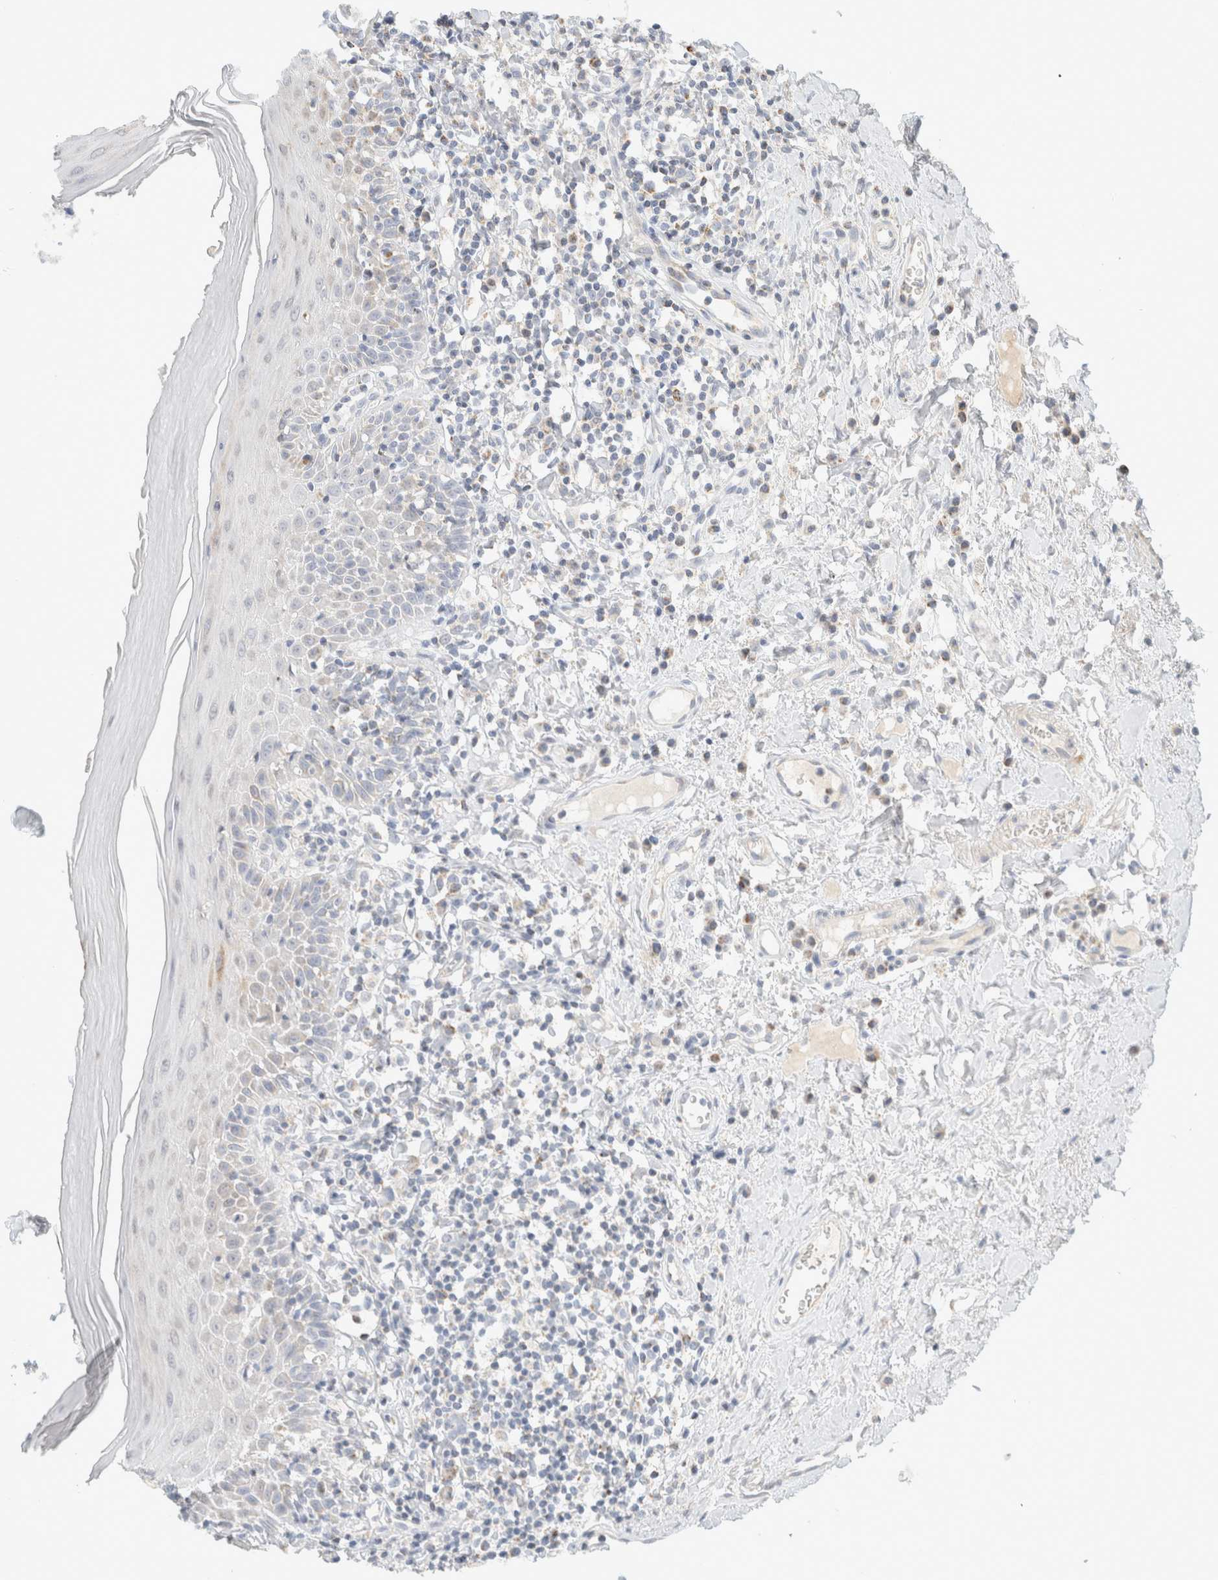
{"staining": {"intensity": "negative", "quantity": "none", "location": "none"}, "tissue": "oral mucosa", "cell_type": "Squamous epithelial cells", "image_type": "normal", "snomed": [{"axis": "morphology", "description": "Normal tissue, NOS"}, {"axis": "topography", "description": "Oral tissue"}], "caption": "This micrograph is of unremarkable oral mucosa stained with immunohistochemistry to label a protein in brown with the nuclei are counter-stained blue. There is no positivity in squamous epithelial cells.", "gene": "HDHD3", "patient": {"sex": "male", "age": 82}}